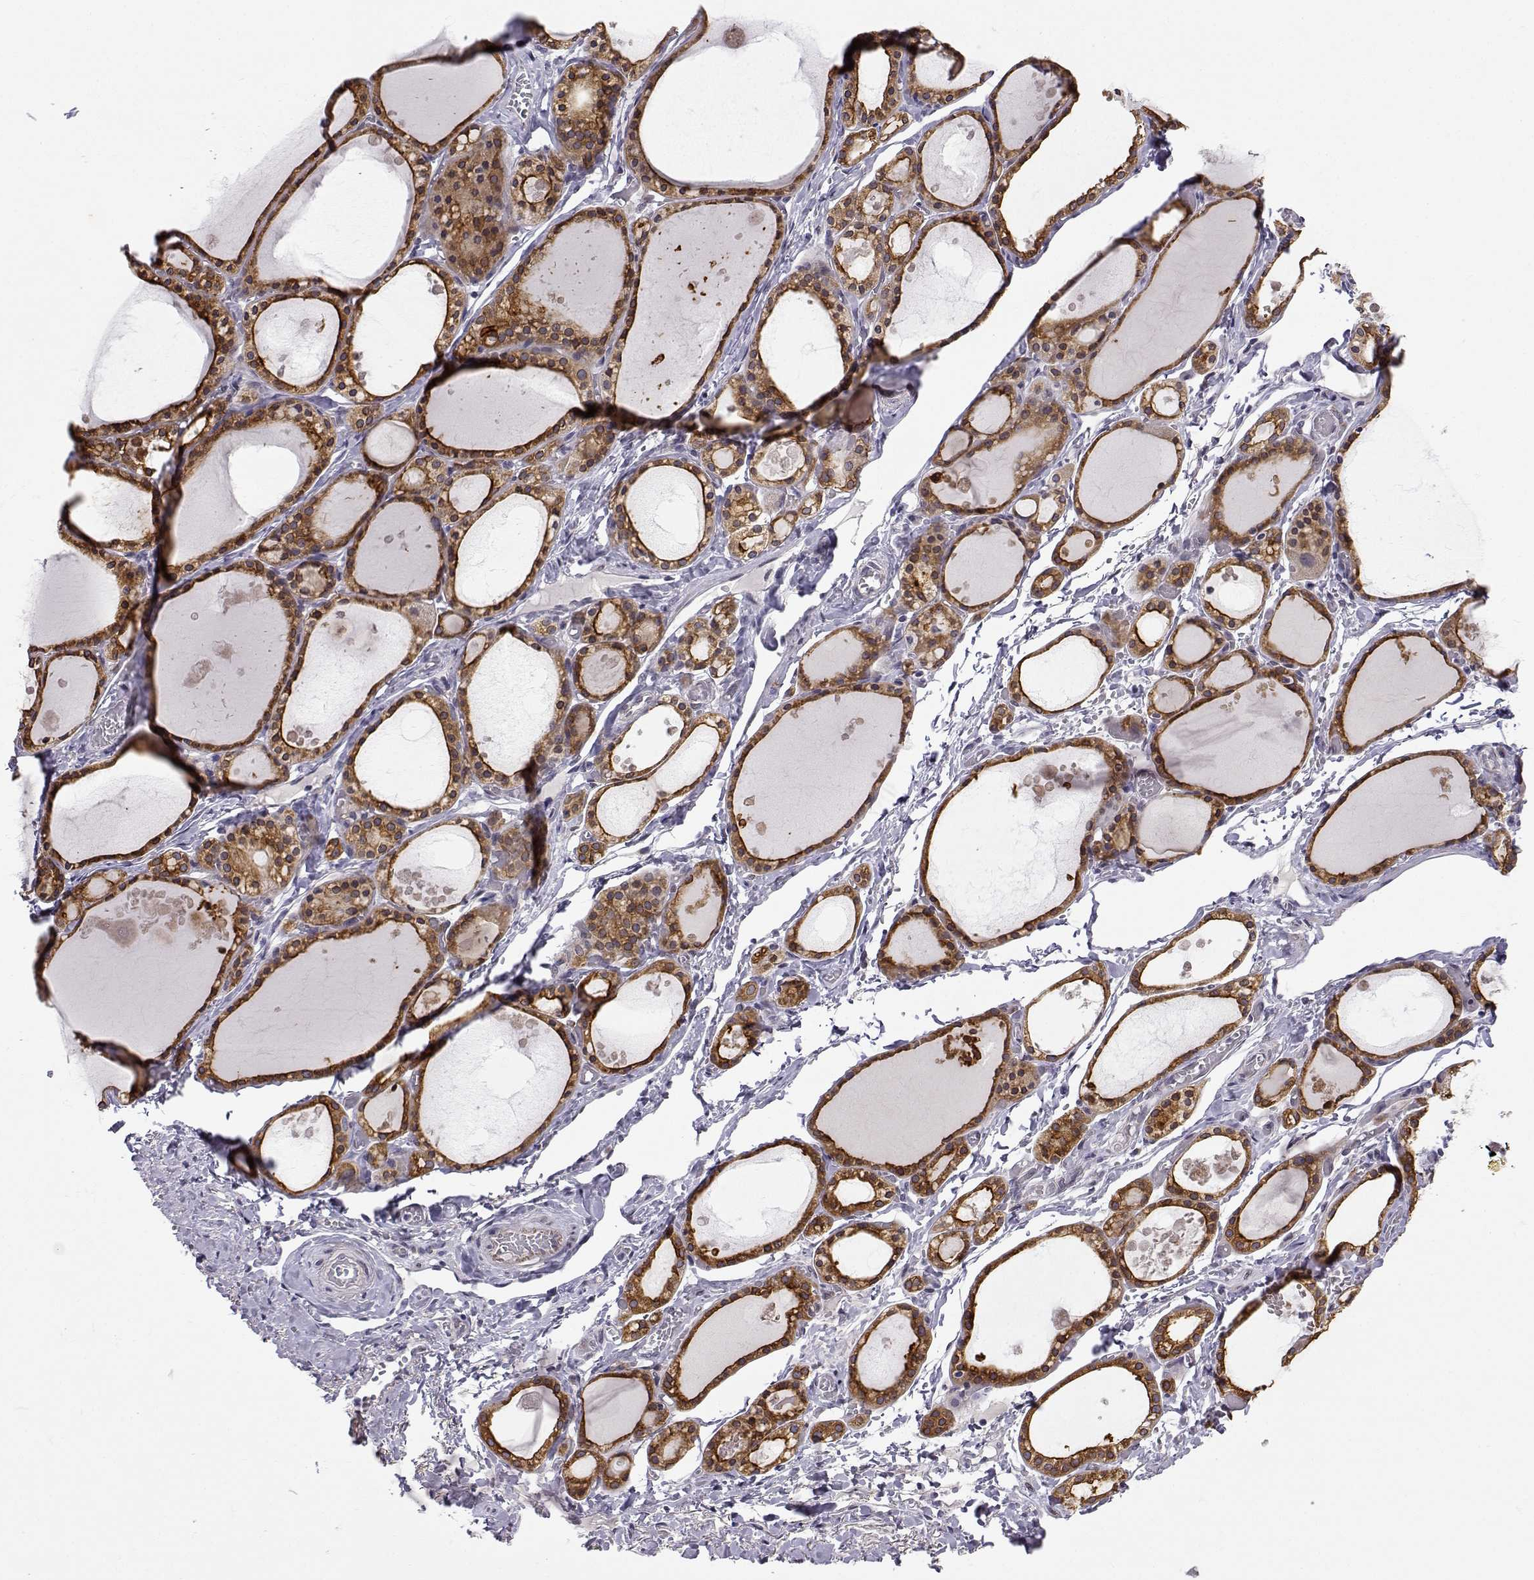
{"staining": {"intensity": "moderate", "quantity": ">75%", "location": "cytoplasmic/membranous"}, "tissue": "thyroid gland", "cell_type": "Glandular cells", "image_type": "normal", "snomed": [{"axis": "morphology", "description": "Normal tissue, NOS"}, {"axis": "topography", "description": "Thyroid gland"}], "caption": "Protein staining demonstrates moderate cytoplasmic/membranous positivity in about >75% of glandular cells in unremarkable thyroid gland. Nuclei are stained in blue.", "gene": "SLC6A3", "patient": {"sex": "male", "age": 68}}